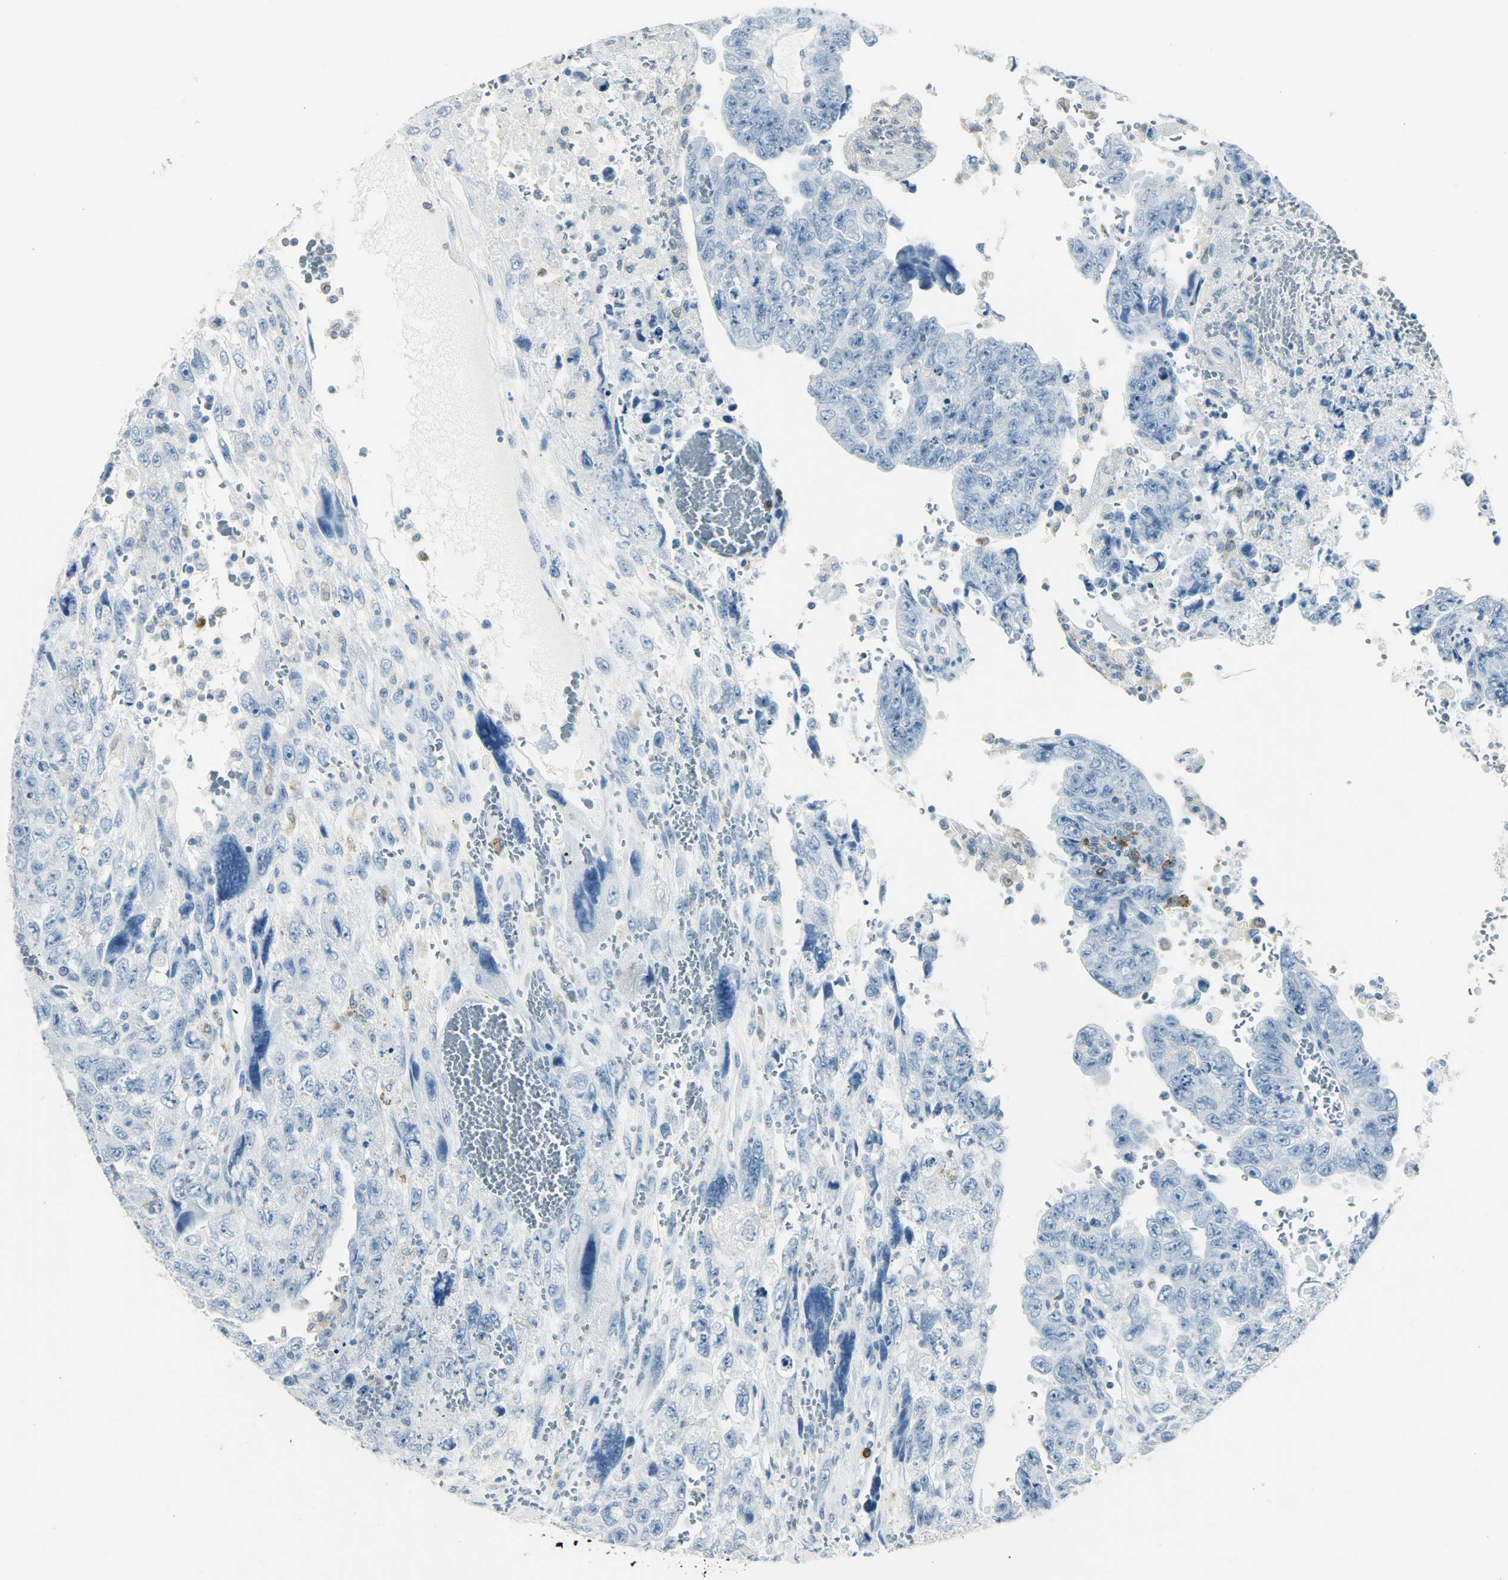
{"staining": {"intensity": "negative", "quantity": "none", "location": "none"}, "tissue": "testis cancer", "cell_type": "Tumor cells", "image_type": "cancer", "snomed": [{"axis": "morphology", "description": "Carcinoma, Embryonal, NOS"}, {"axis": "topography", "description": "Testis"}], "caption": "Immunohistochemical staining of testis cancer exhibits no significant positivity in tumor cells.", "gene": "PTPN6", "patient": {"sex": "male", "age": 28}}